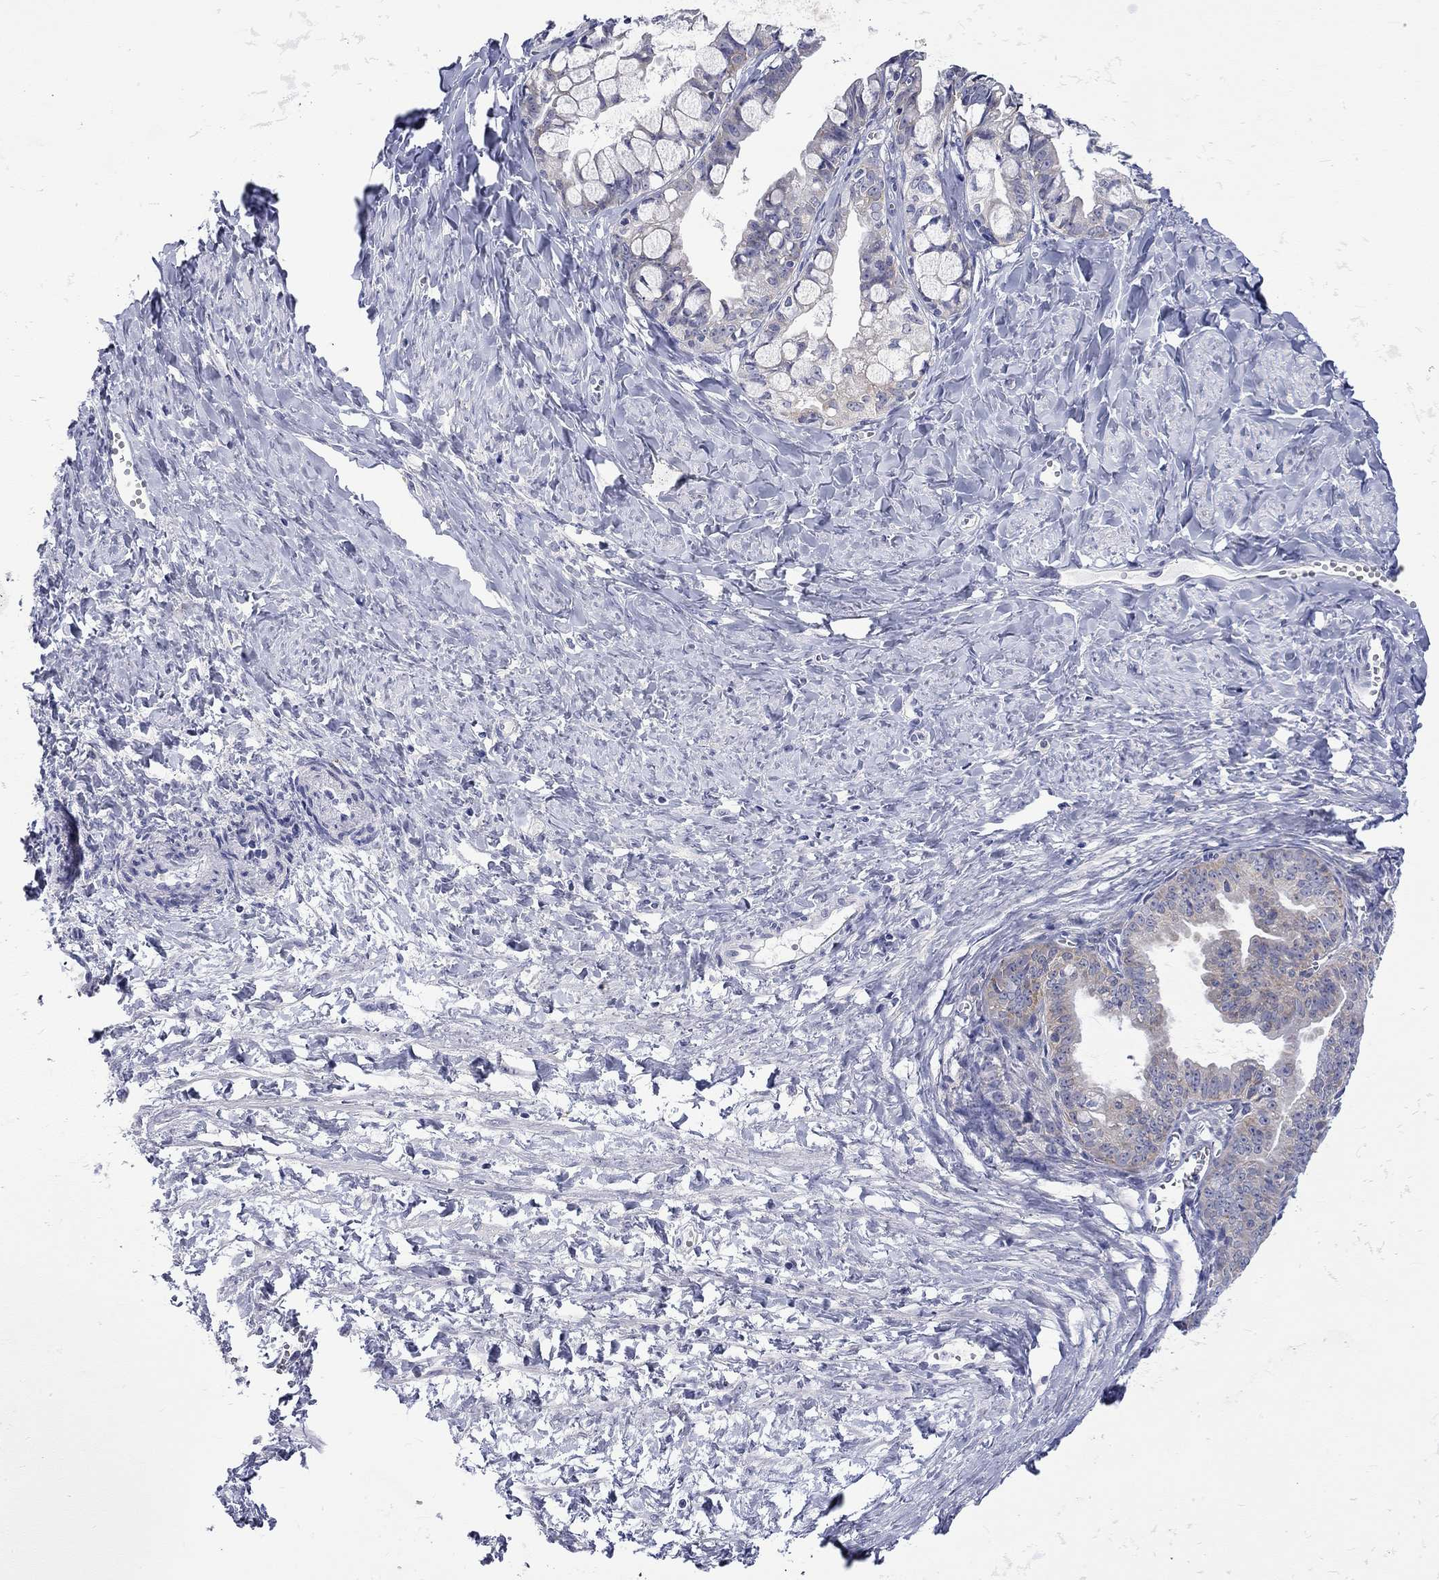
{"staining": {"intensity": "weak", "quantity": "<25%", "location": "cytoplasmic/membranous"}, "tissue": "ovarian cancer", "cell_type": "Tumor cells", "image_type": "cancer", "snomed": [{"axis": "morphology", "description": "Cystadenocarcinoma, mucinous, NOS"}, {"axis": "topography", "description": "Ovary"}], "caption": "This is an immunohistochemistry histopathology image of human mucinous cystadenocarcinoma (ovarian). There is no staining in tumor cells.", "gene": "CERS1", "patient": {"sex": "female", "age": 63}}